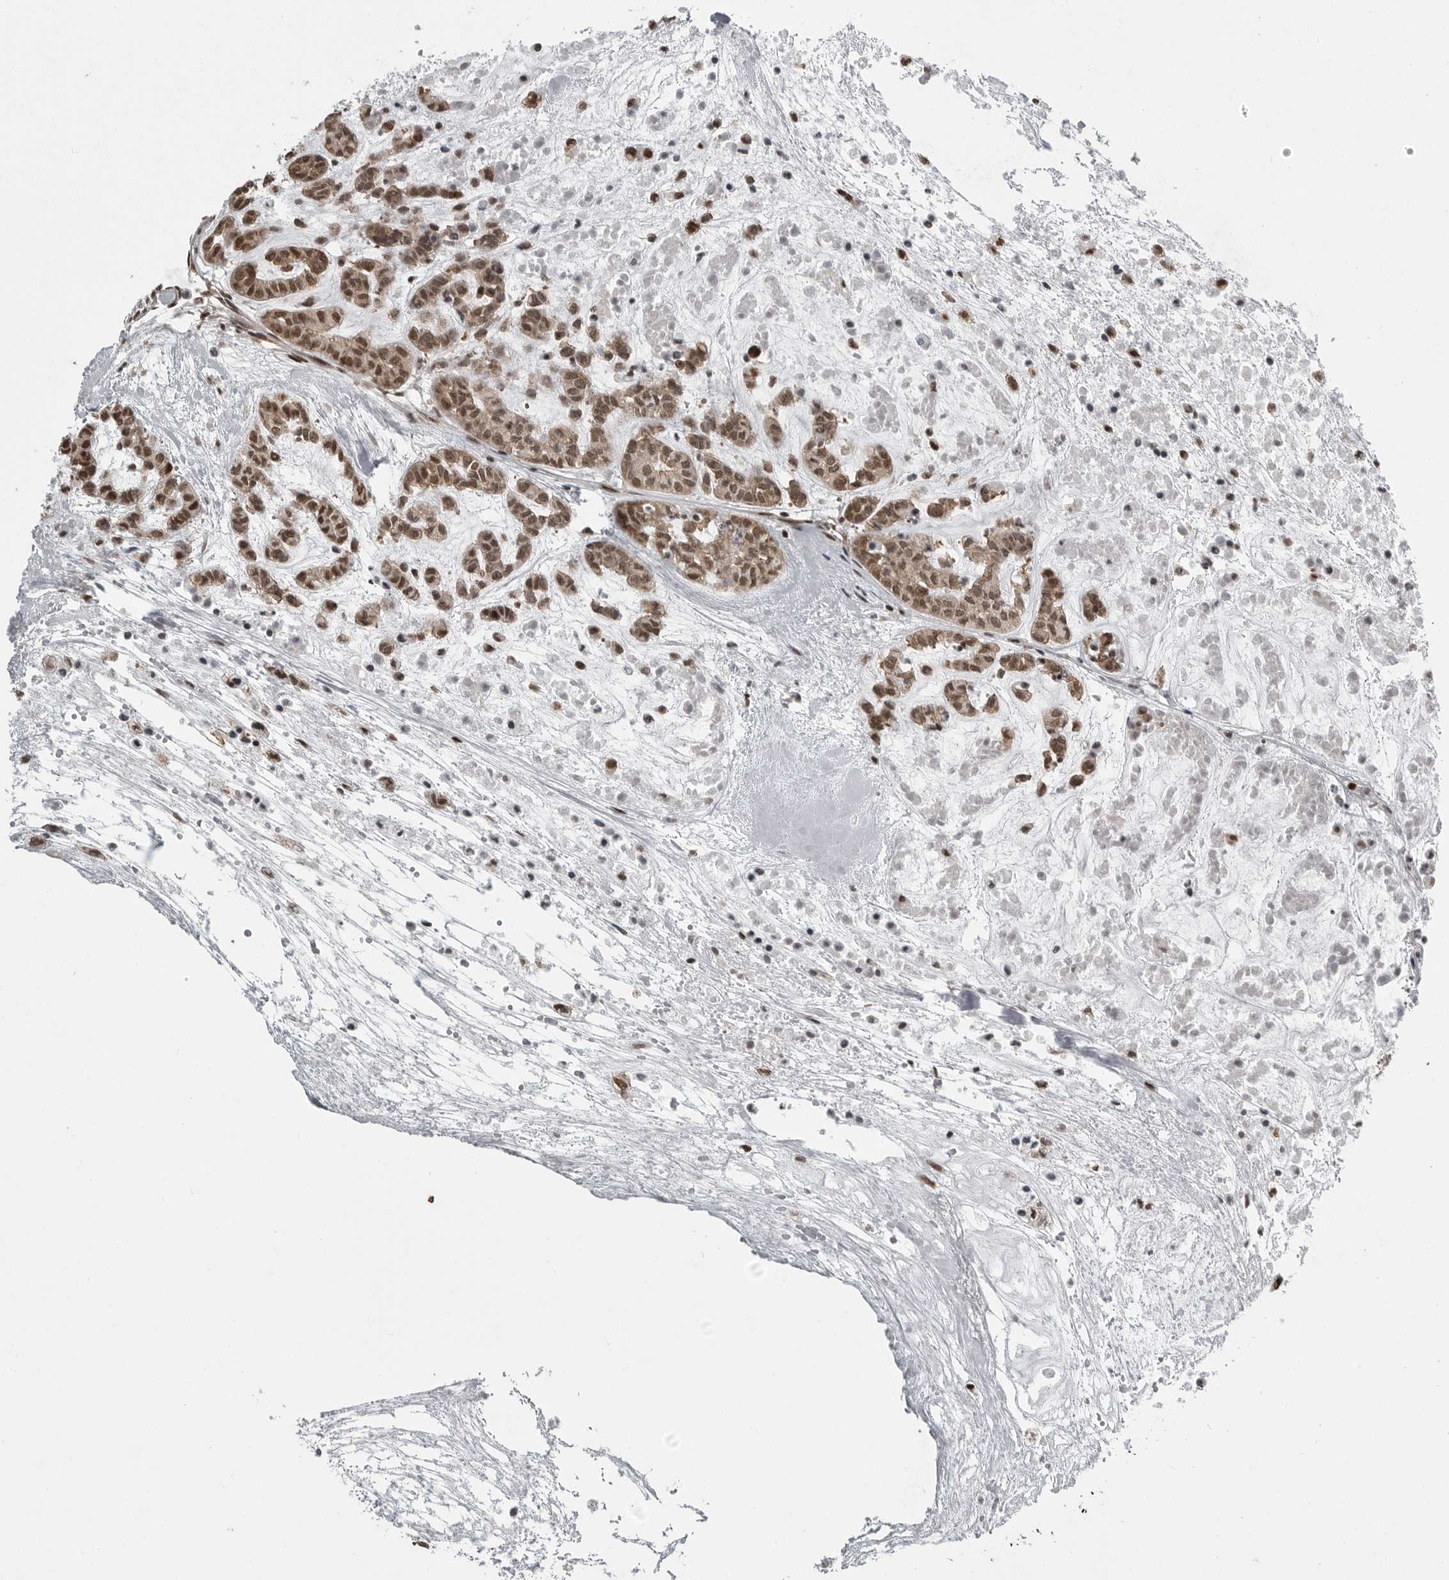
{"staining": {"intensity": "moderate", "quantity": ">75%", "location": "nuclear"}, "tissue": "head and neck cancer", "cell_type": "Tumor cells", "image_type": "cancer", "snomed": [{"axis": "morphology", "description": "Adenocarcinoma, NOS"}, {"axis": "morphology", "description": "Adenoma, NOS"}, {"axis": "topography", "description": "Head-Neck"}], "caption": "Moderate nuclear positivity for a protein is appreciated in about >75% of tumor cells of adenocarcinoma (head and neck) using IHC.", "gene": "YAF2", "patient": {"sex": "female", "age": 55}}